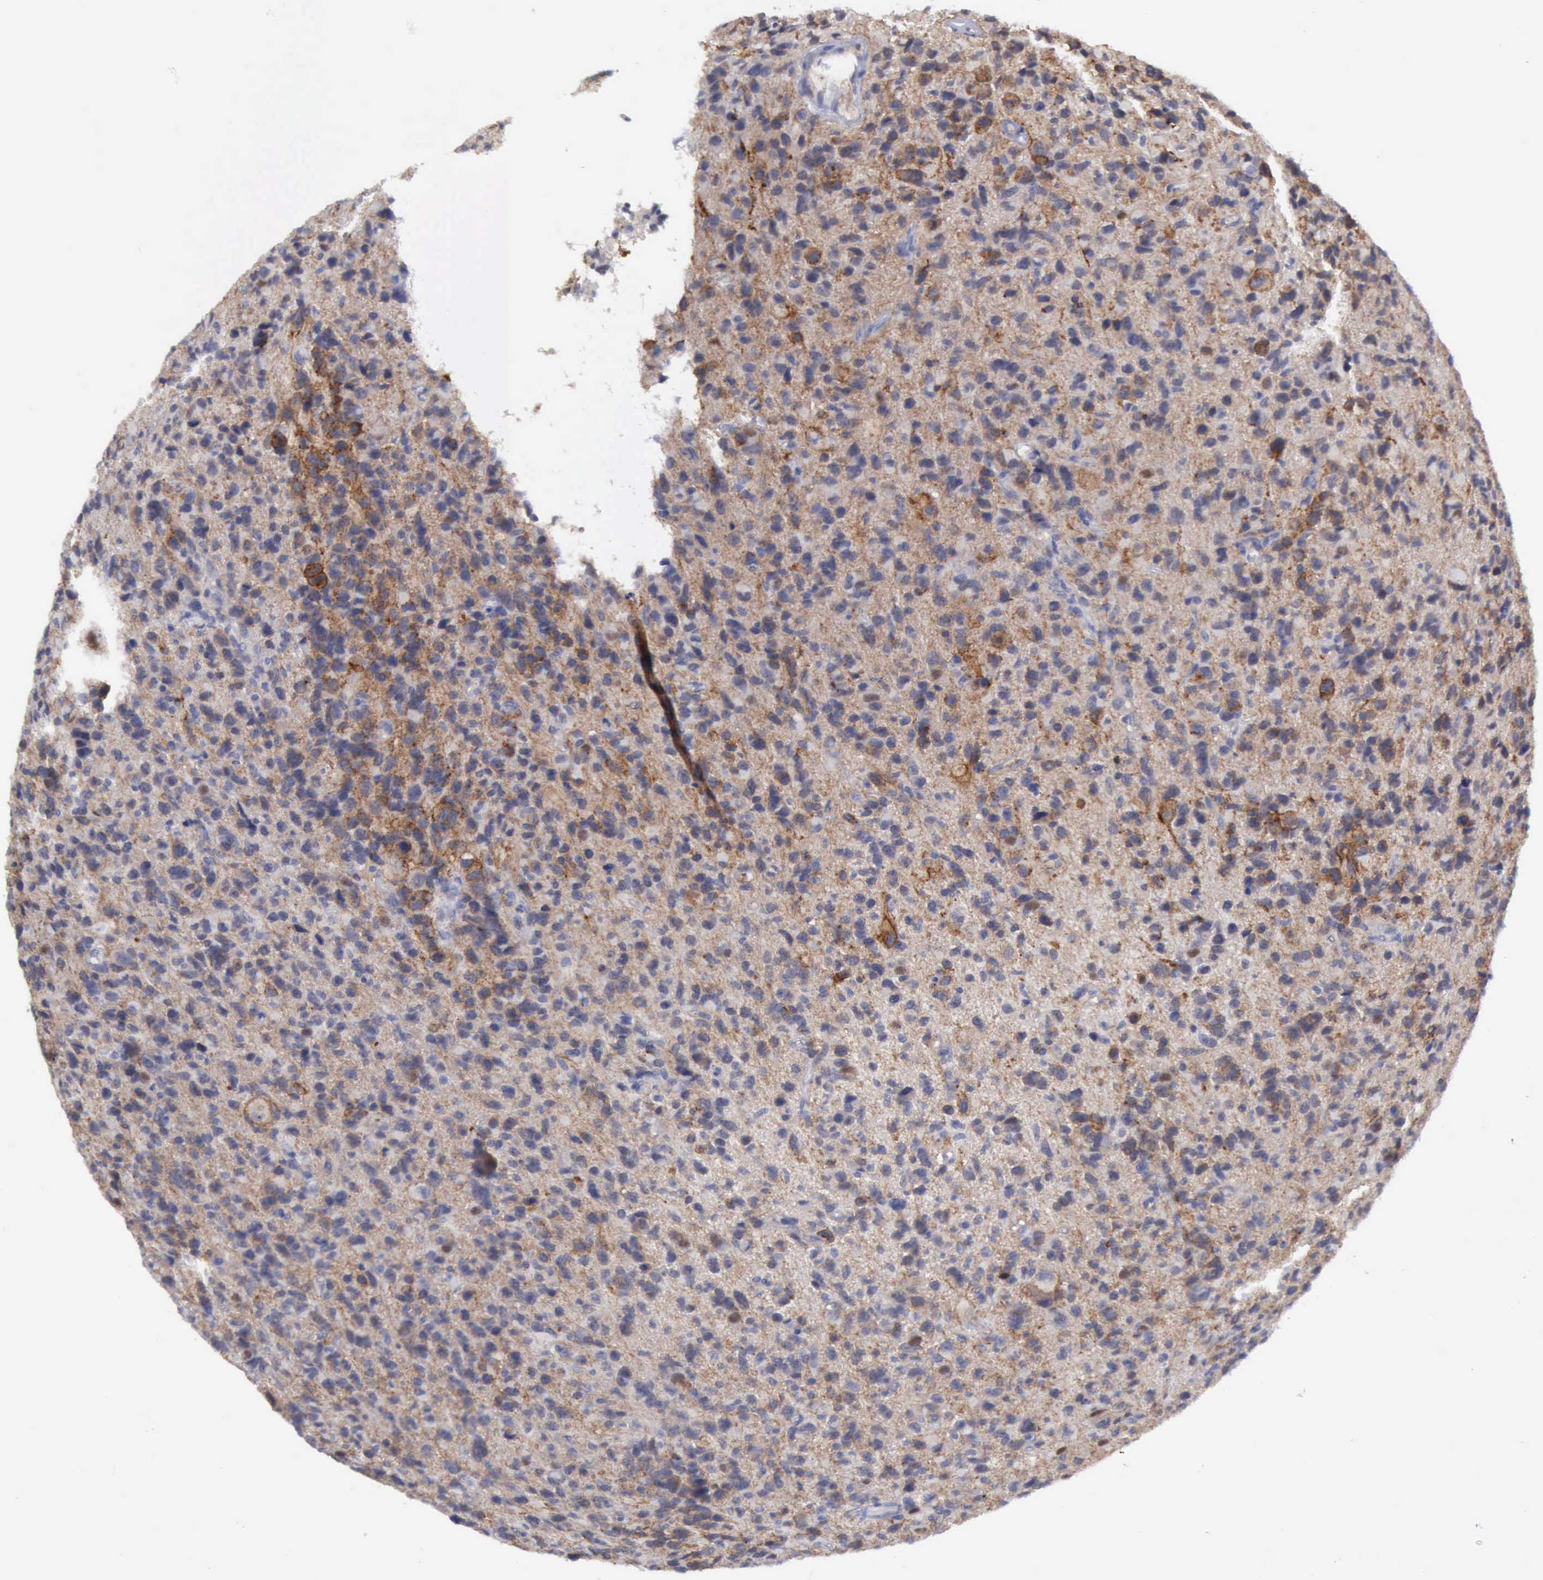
{"staining": {"intensity": "moderate", "quantity": "<25%", "location": "cytoplasmic/membranous"}, "tissue": "glioma", "cell_type": "Tumor cells", "image_type": "cancer", "snomed": [{"axis": "morphology", "description": "Glioma, malignant, High grade"}, {"axis": "topography", "description": "Brain"}], "caption": "A micrograph showing moderate cytoplasmic/membranous expression in approximately <25% of tumor cells in glioma, as visualized by brown immunohistochemical staining.", "gene": "TFRC", "patient": {"sex": "male", "age": 77}}